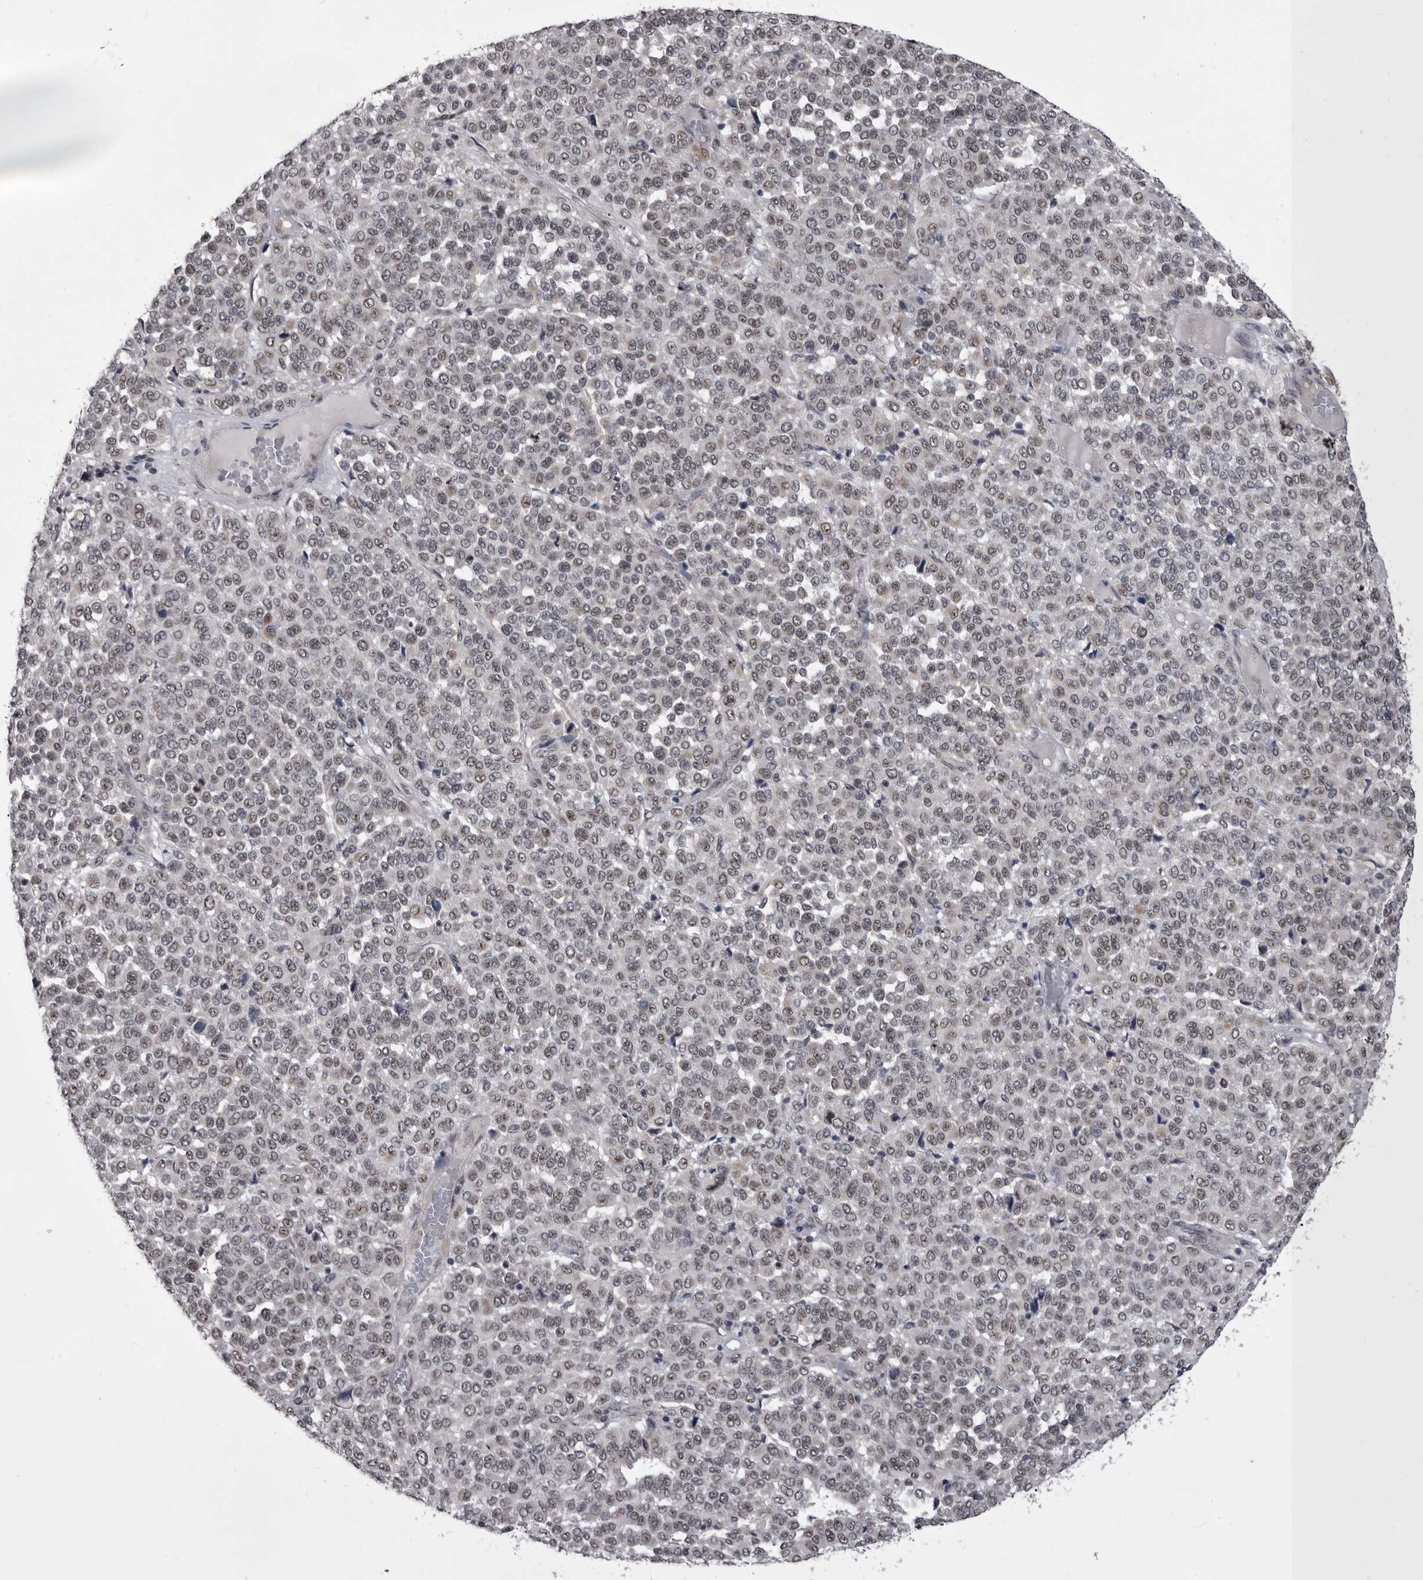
{"staining": {"intensity": "weak", "quantity": "<25%", "location": "nuclear"}, "tissue": "melanoma", "cell_type": "Tumor cells", "image_type": "cancer", "snomed": [{"axis": "morphology", "description": "Malignant melanoma, Metastatic site"}, {"axis": "topography", "description": "Pancreas"}], "caption": "Human malignant melanoma (metastatic site) stained for a protein using immunohistochemistry (IHC) demonstrates no expression in tumor cells.", "gene": "PRPF3", "patient": {"sex": "female", "age": 30}}